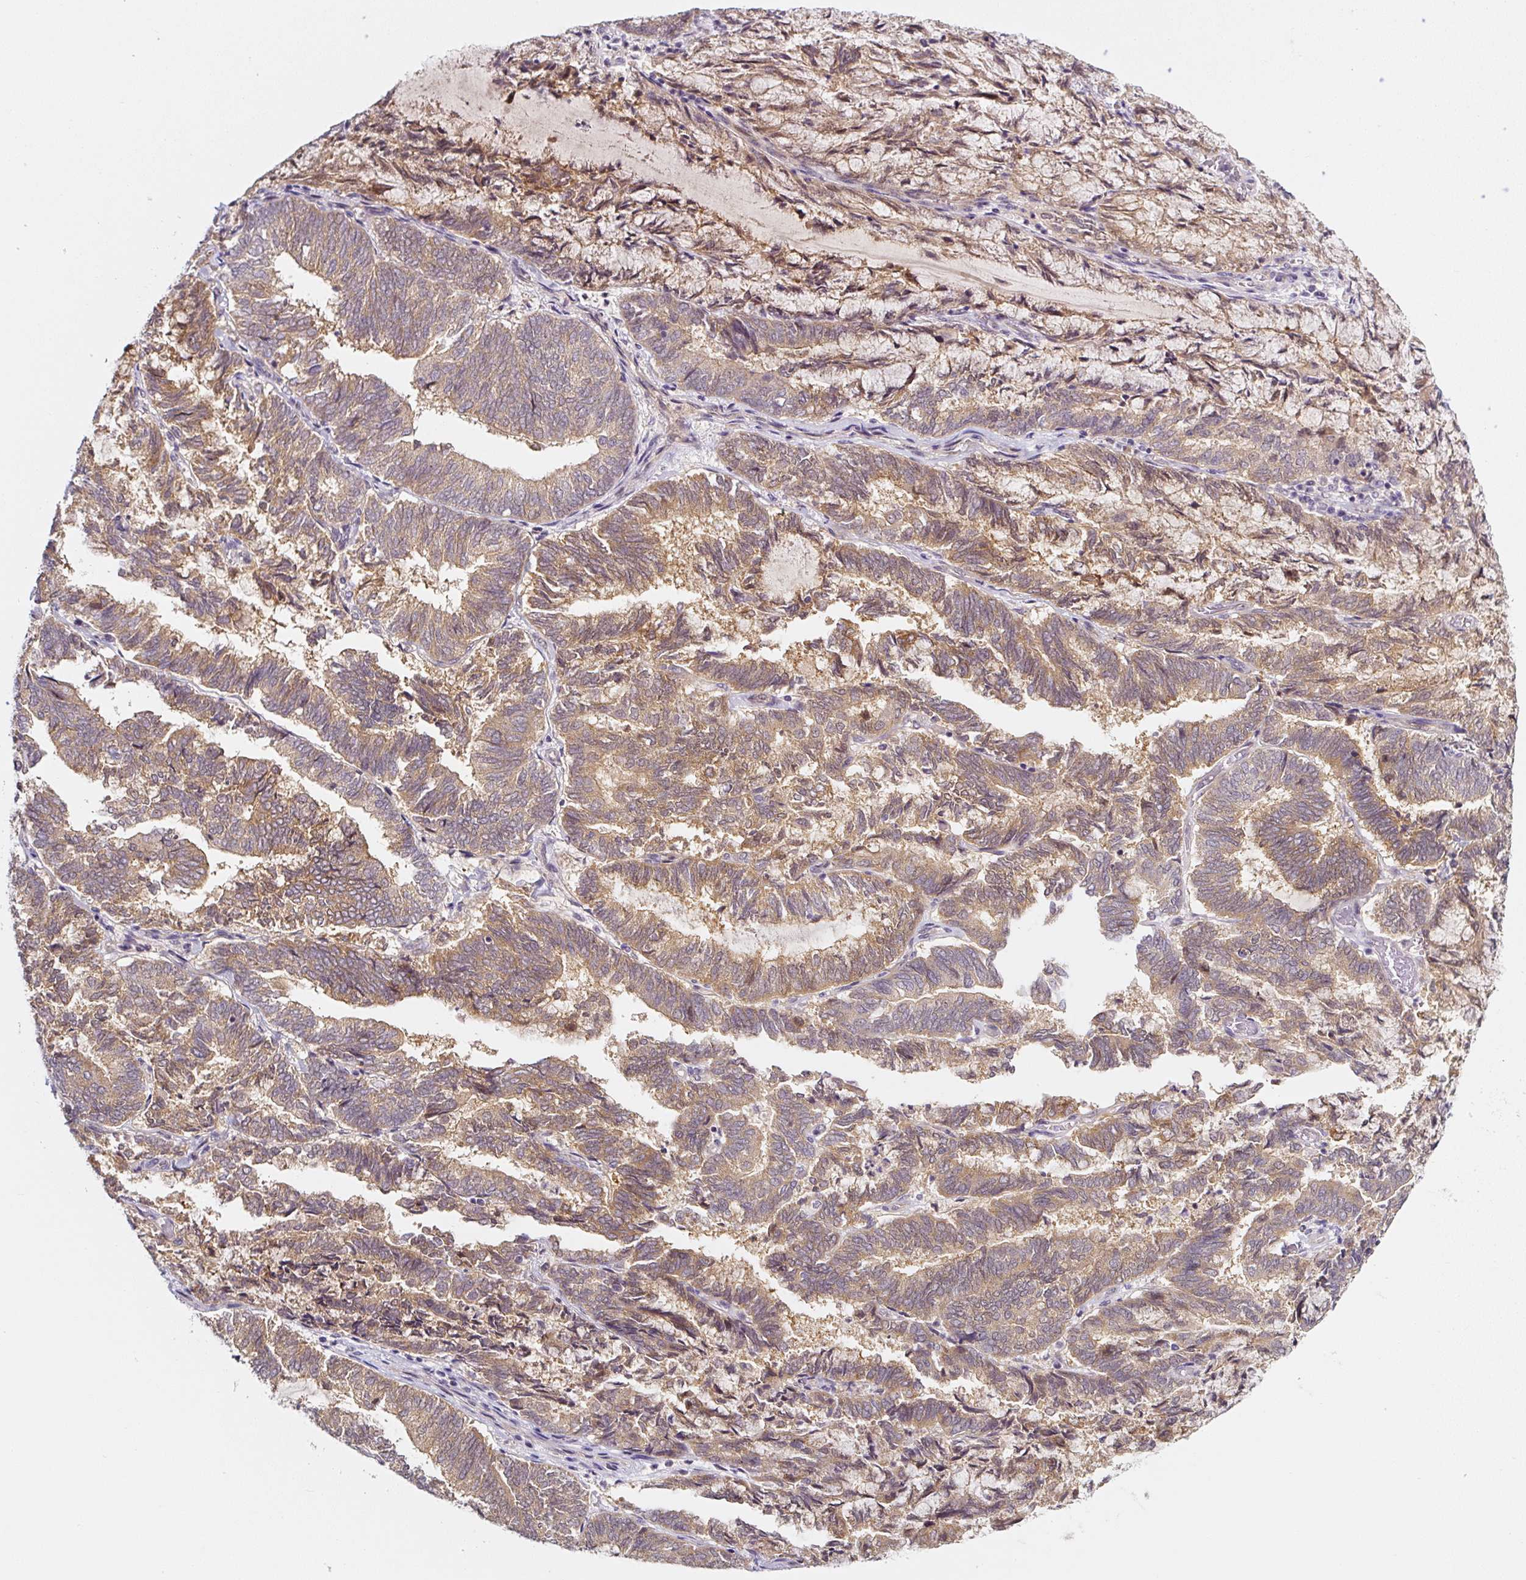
{"staining": {"intensity": "moderate", "quantity": ">75%", "location": "cytoplasmic/membranous"}, "tissue": "endometrial cancer", "cell_type": "Tumor cells", "image_type": "cancer", "snomed": [{"axis": "morphology", "description": "Adenocarcinoma, NOS"}, {"axis": "topography", "description": "Endometrium"}], "caption": "Protein staining of endometrial cancer tissue reveals moderate cytoplasmic/membranous positivity in about >75% of tumor cells. The protein of interest is stained brown, and the nuclei are stained in blue (DAB (3,3'-diaminobenzidine) IHC with brightfield microscopy, high magnification).", "gene": "PRKAA2", "patient": {"sex": "female", "age": 80}}